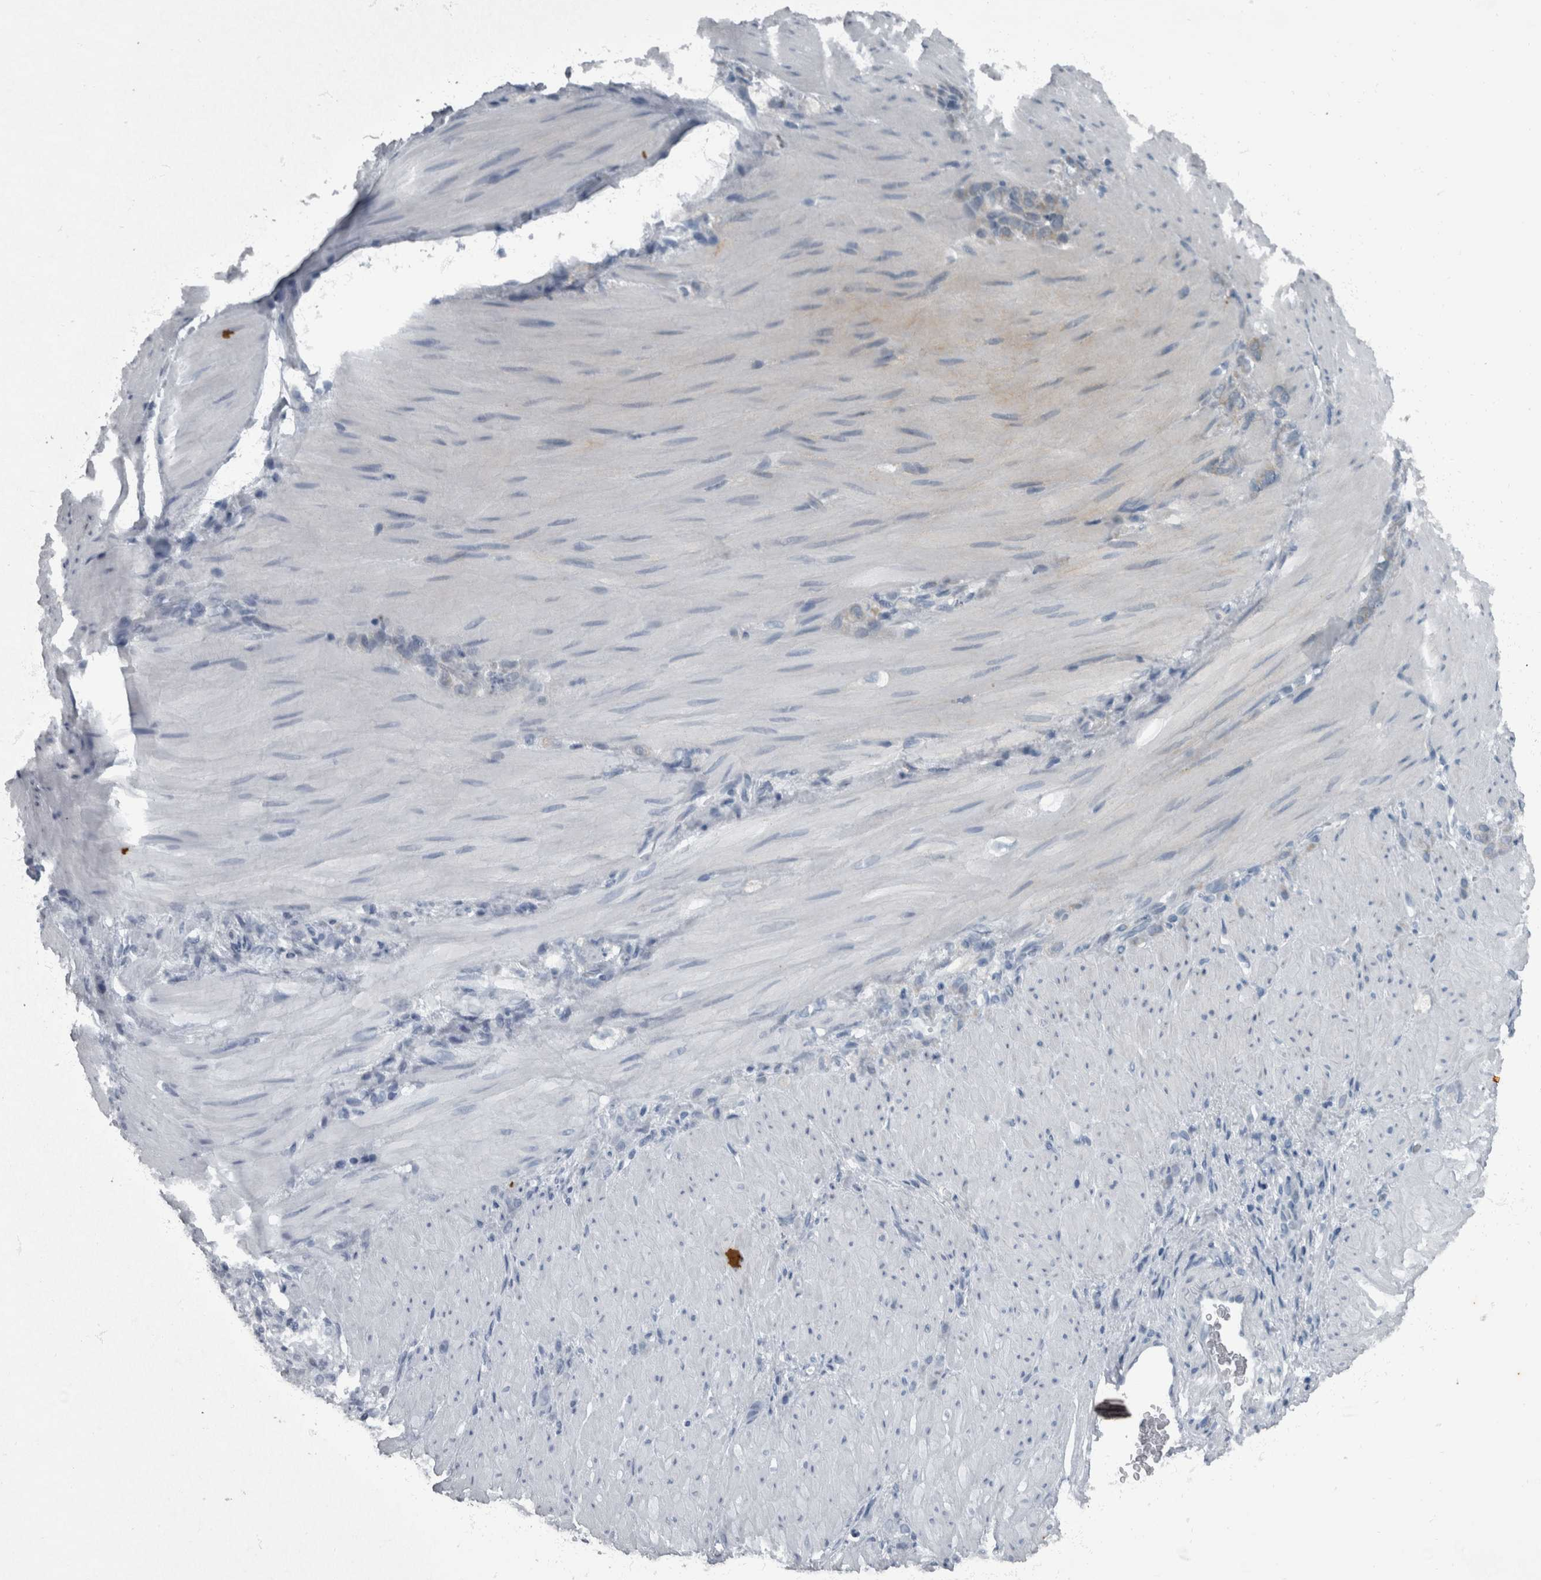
{"staining": {"intensity": "weak", "quantity": "25%-75%", "location": "cytoplasmic/membranous"}, "tissue": "stomach cancer", "cell_type": "Tumor cells", "image_type": "cancer", "snomed": [{"axis": "morphology", "description": "Normal tissue, NOS"}, {"axis": "morphology", "description": "Adenocarcinoma, NOS"}, {"axis": "topography", "description": "Stomach"}], "caption": "Protein expression by IHC demonstrates weak cytoplasmic/membranous positivity in about 25%-75% of tumor cells in stomach cancer.", "gene": "RABGGTB", "patient": {"sex": "male", "age": 82}}